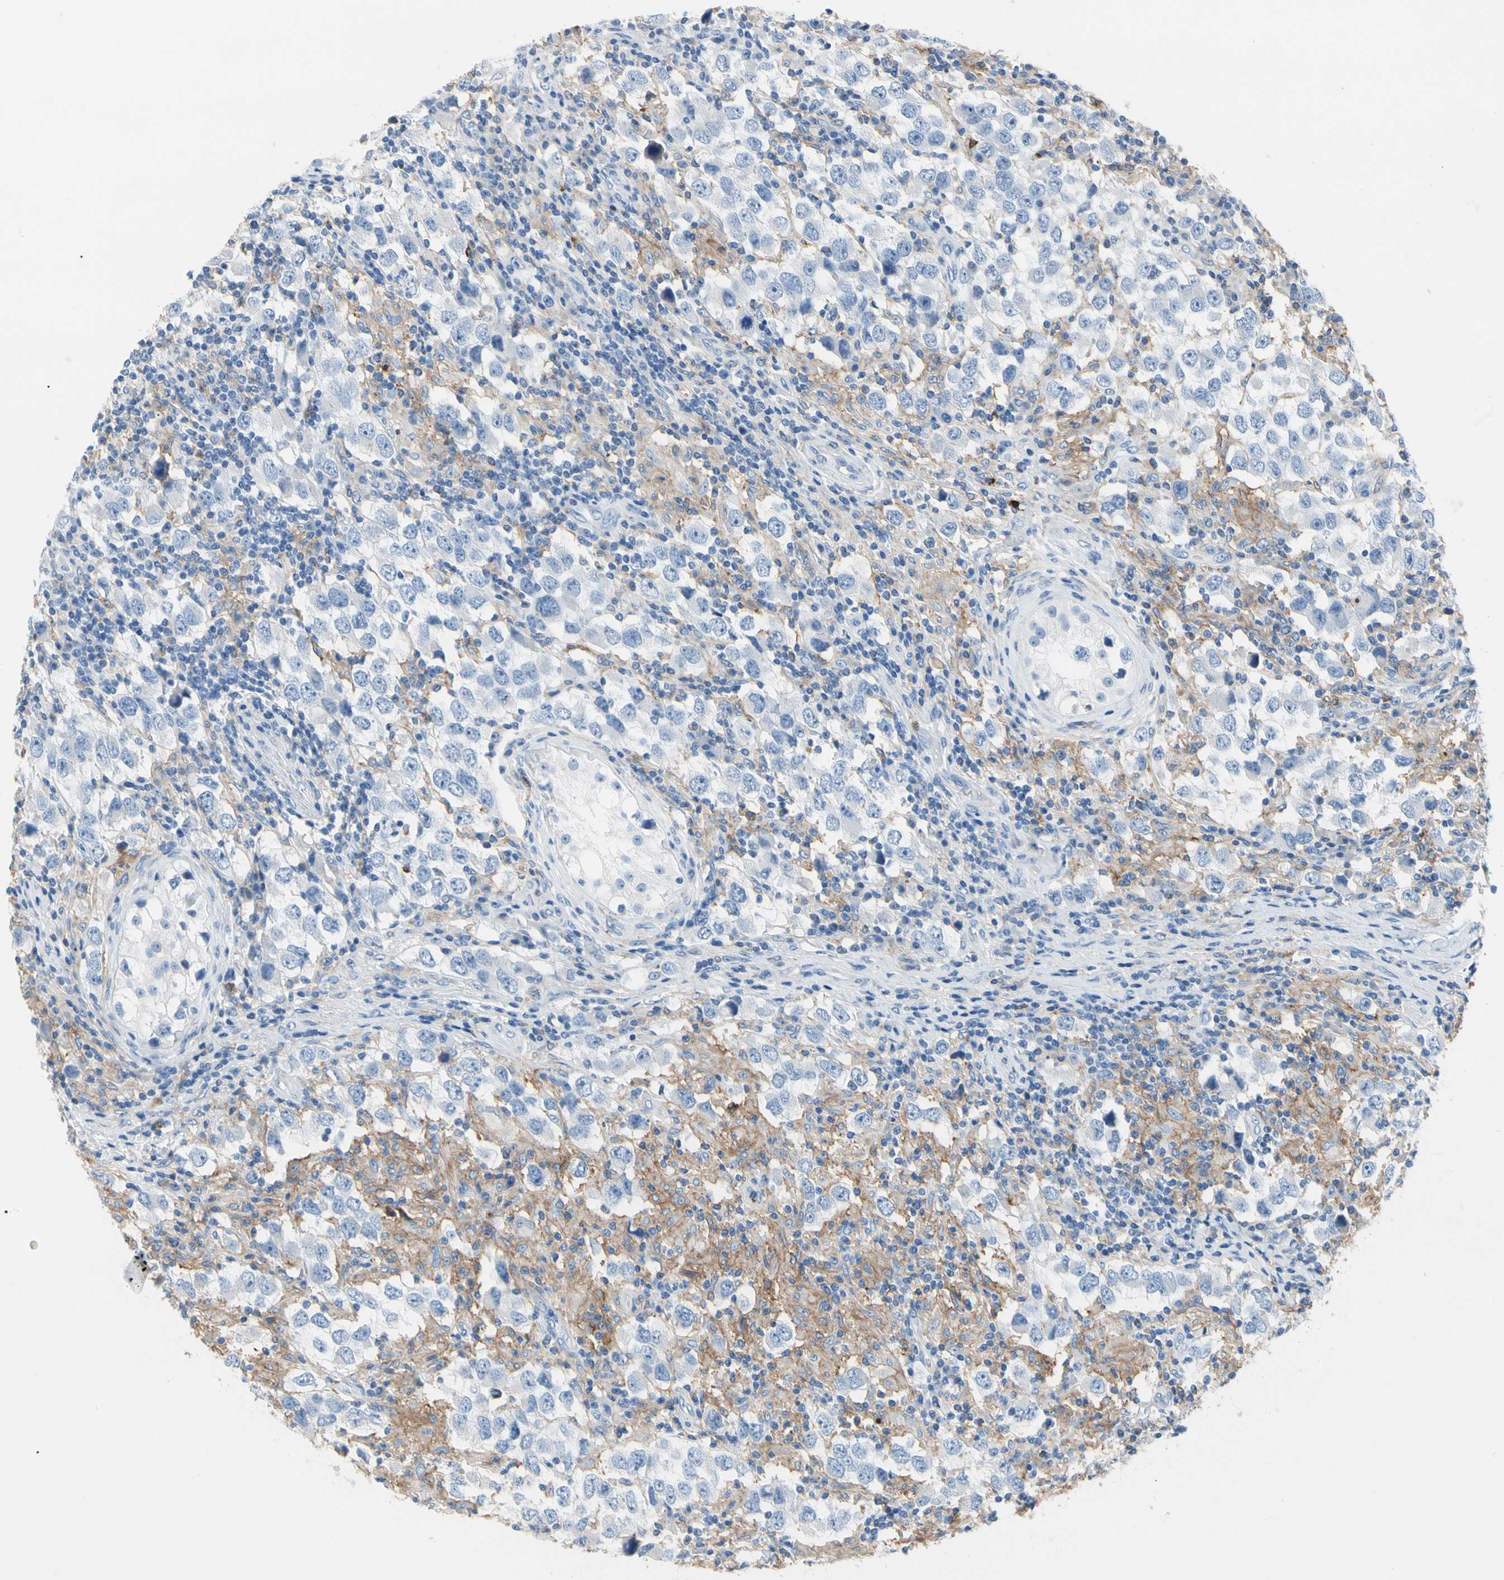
{"staining": {"intensity": "moderate", "quantity": "<25%", "location": "cytoplasmic/membranous"}, "tissue": "testis cancer", "cell_type": "Tumor cells", "image_type": "cancer", "snomed": [{"axis": "morphology", "description": "Carcinoma, Embryonal, NOS"}, {"axis": "topography", "description": "Testis"}], "caption": "High-power microscopy captured an IHC photomicrograph of testis cancer (embryonal carcinoma), revealing moderate cytoplasmic/membranous expression in approximately <25% of tumor cells. Immunohistochemistry stains the protein in brown and the nuclei are stained blue.", "gene": "CLEC4A", "patient": {"sex": "male", "age": 21}}